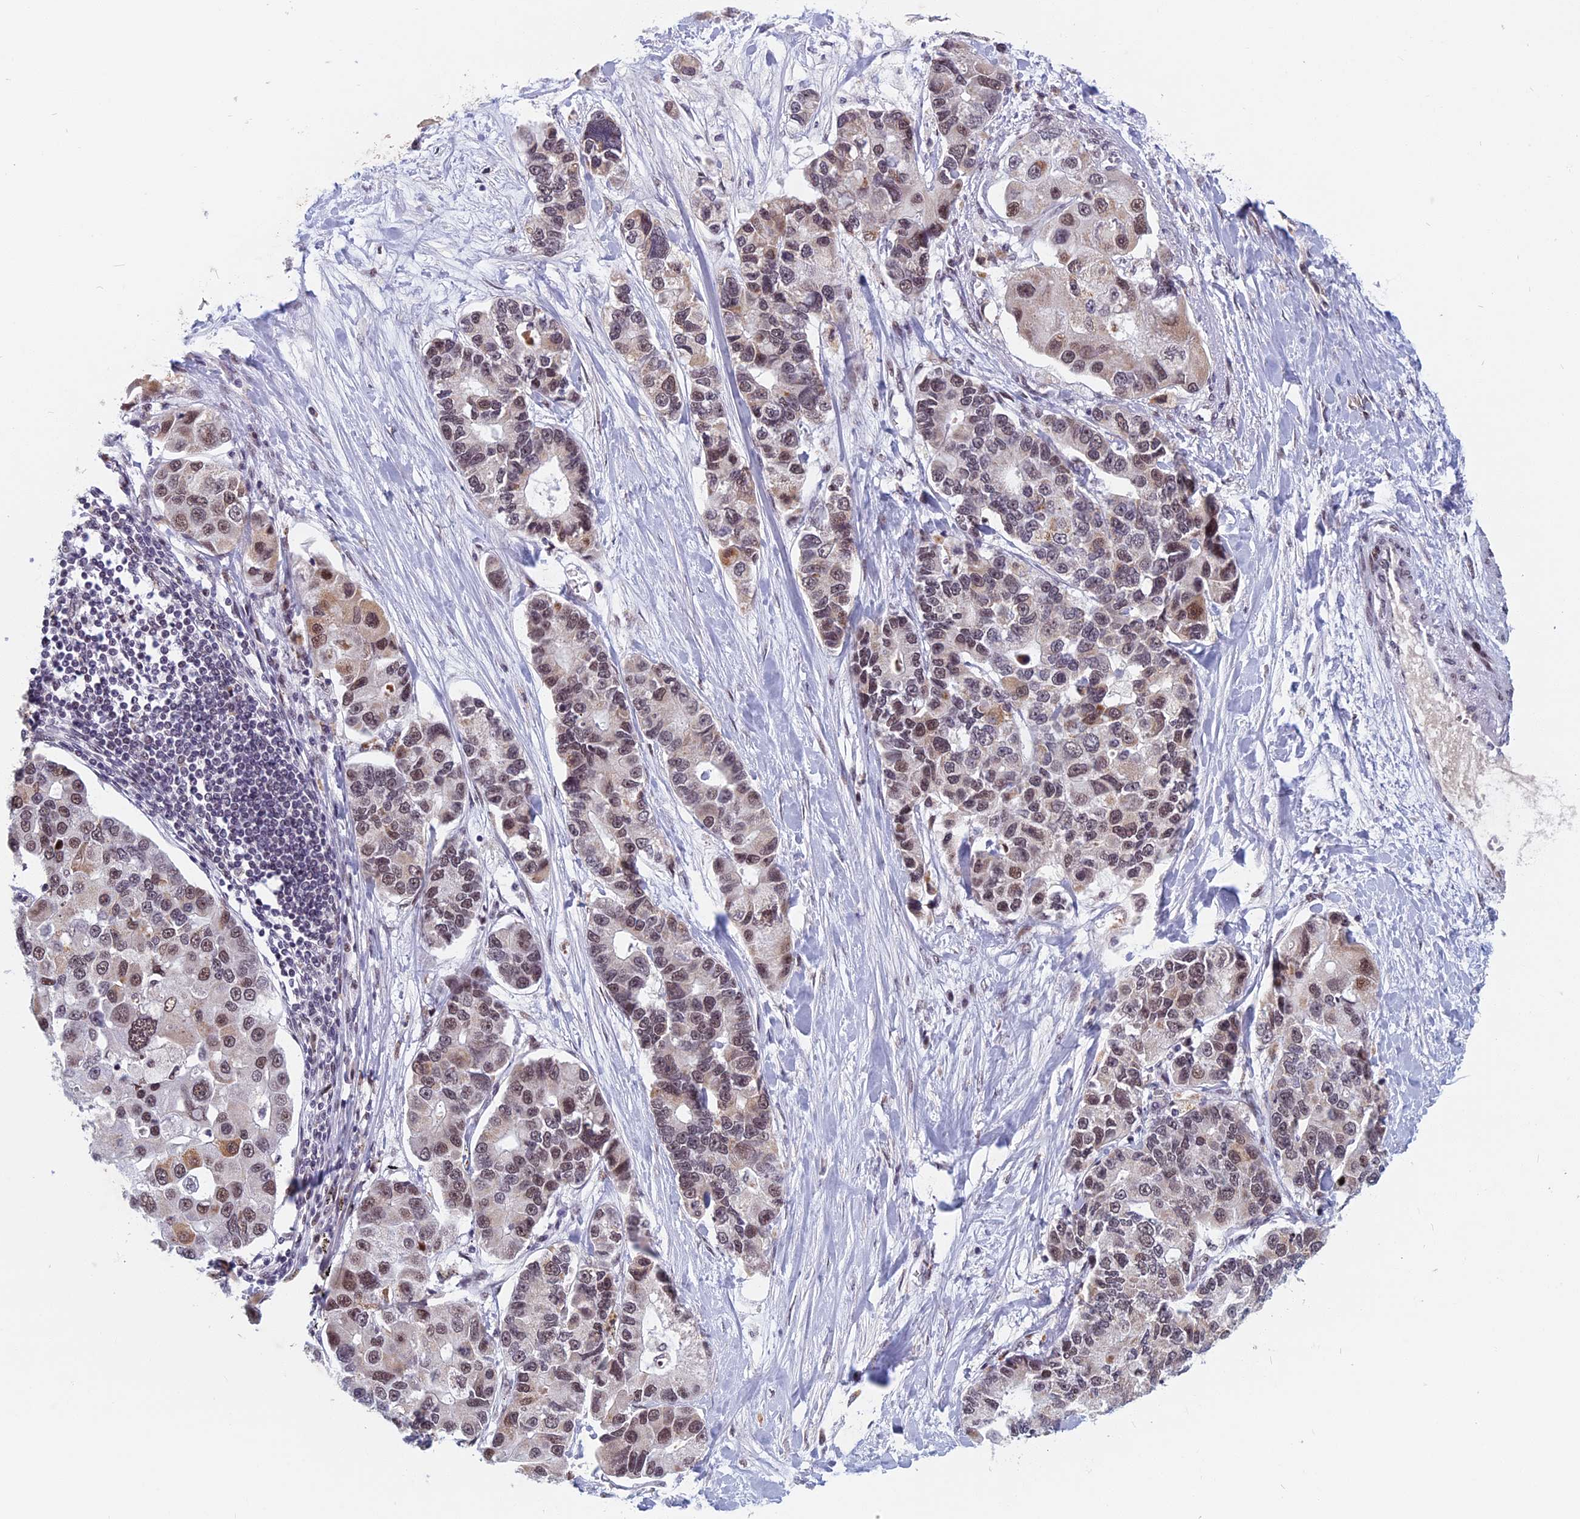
{"staining": {"intensity": "moderate", "quantity": "25%-75%", "location": "nuclear"}, "tissue": "lung cancer", "cell_type": "Tumor cells", "image_type": "cancer", "snomed": [{"axis": "morphology", "description": "Adenocarcinoma, NOS"}, {"axis": "topography", "description": "Lung"}], "caption": "Lung cancer (adenocarcinoma) tissue exhibits moderate nuclear staining in about 25%-75% of tumor cells", "gene": "CDC7", "patient": {"sex": "female", "age": 54}}